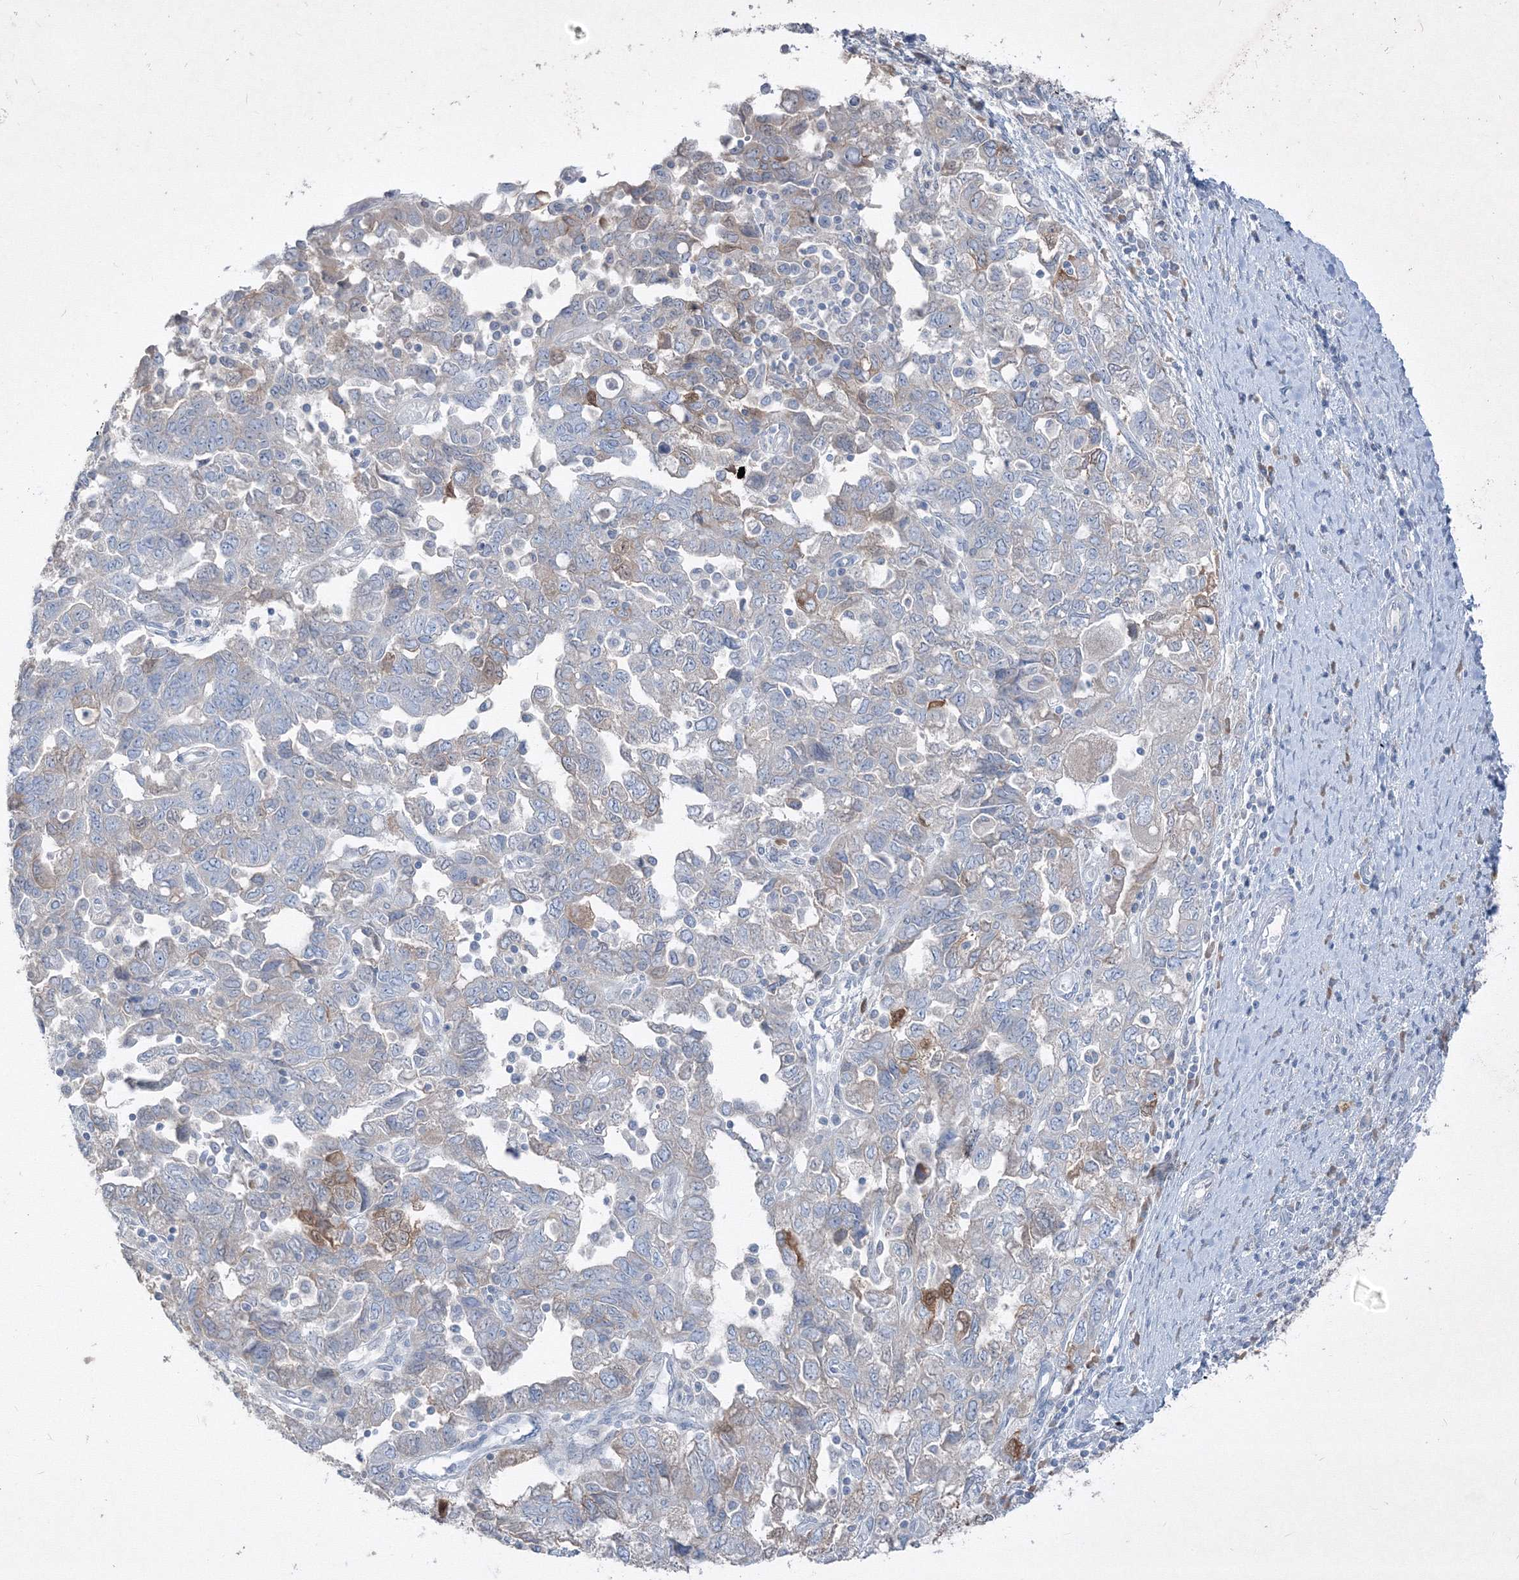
{"staining": {"intensity": "weak", "quantity": "<25%", "location": "cytoplasmic/membranous"}, "tissue": "ovarian cancer", "cell_type": "Tumor cells", "image_type": "cancer", "snomed": [{"axis": "morphology", "description": "Carcinoma, NOS"}, {"axis": "morphology", "description": "Cystadenocarcinoma, serous, NOS"}, {"axis": "topography", "description": "Ovary"}], "caption": "Immunohistochemistry (IHC) of ovarian serous cystadenocarcinoma displays no positivity in tumor cells. Brightfield microscopy of IHC stained with DAB (3,3'-diaminobenzidine) (brown) and hematoxylin (blue), captured at high magnification.", "gene": "IFNAR1", "patient": {"sex": "female", "age": 69}}